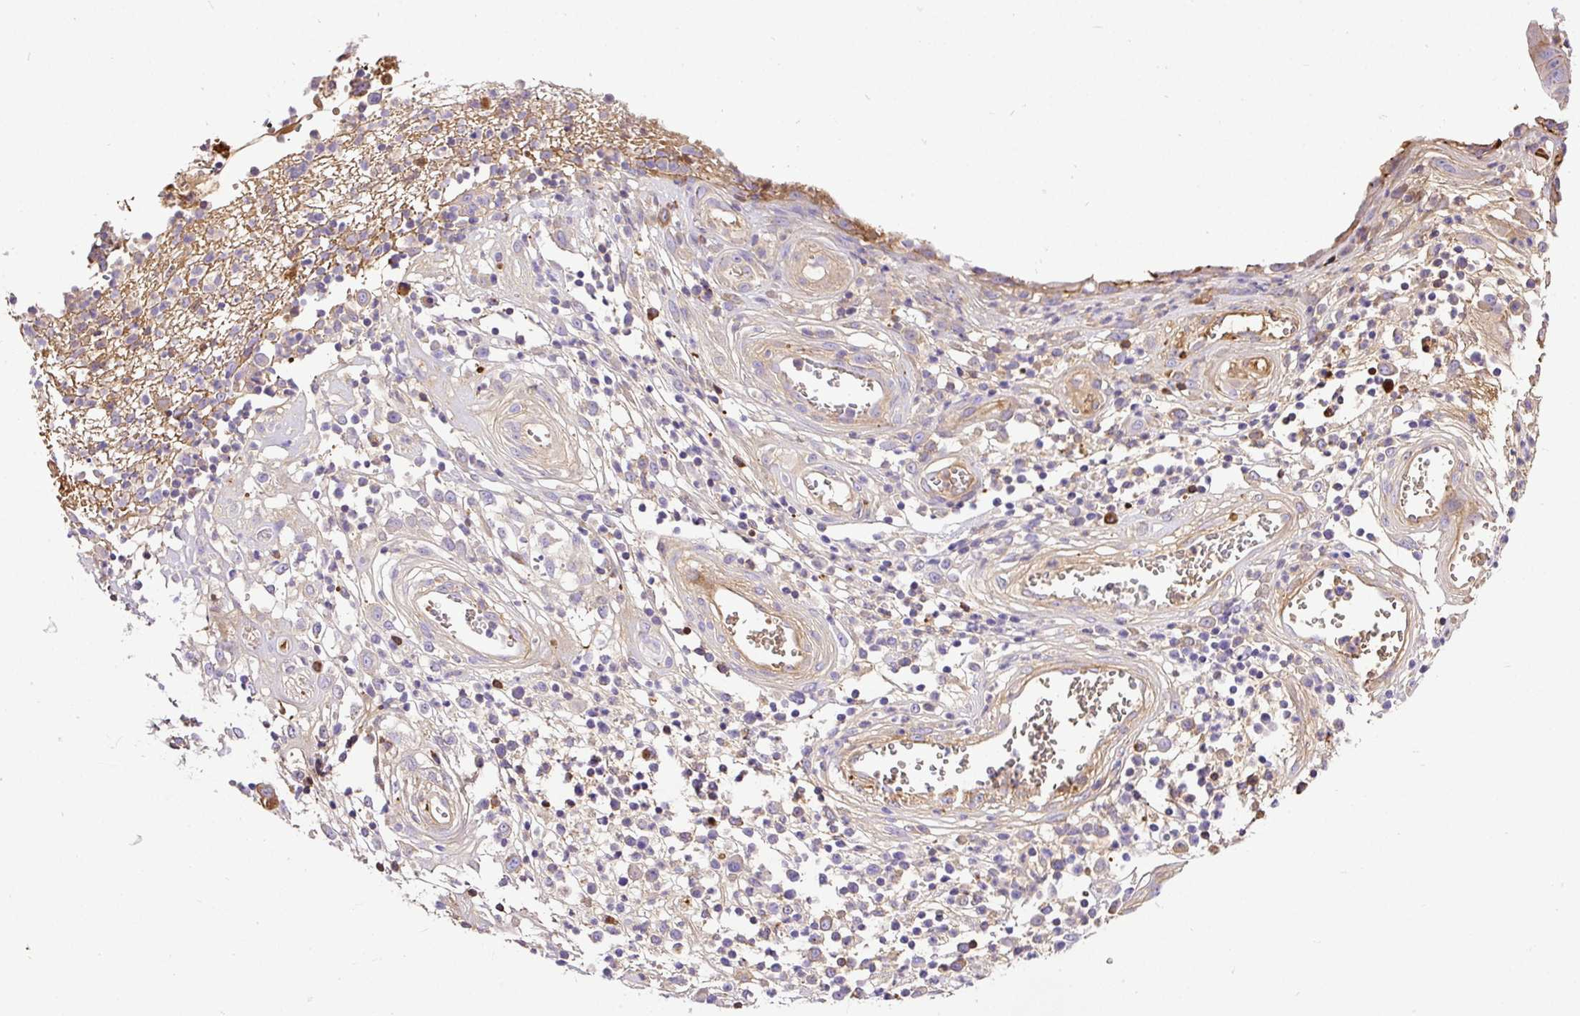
{"staining": {"intensity": "weak", "quantity": "25%-75%", "location": "cytoplasmic/membranous"}, "tissue": "stomach cancer", "cell_type": "Tumor cells", "image_type": "cancer", "snomed": [{"axis": "morphology", "description": "Adenocarcinoma, NOS"}, {"axis": "topography", "description": "Stomach"}], "caption": "A histopathology image showing weak cytoplasmic/membranous staining in about 25%-75% of tumor cells in stomach cancer (adenocarcinoma), as visualized by brown immunohistochemical staining.", "gene": "CLEC3B", "patient": {"sex": "male", "age": 59}}